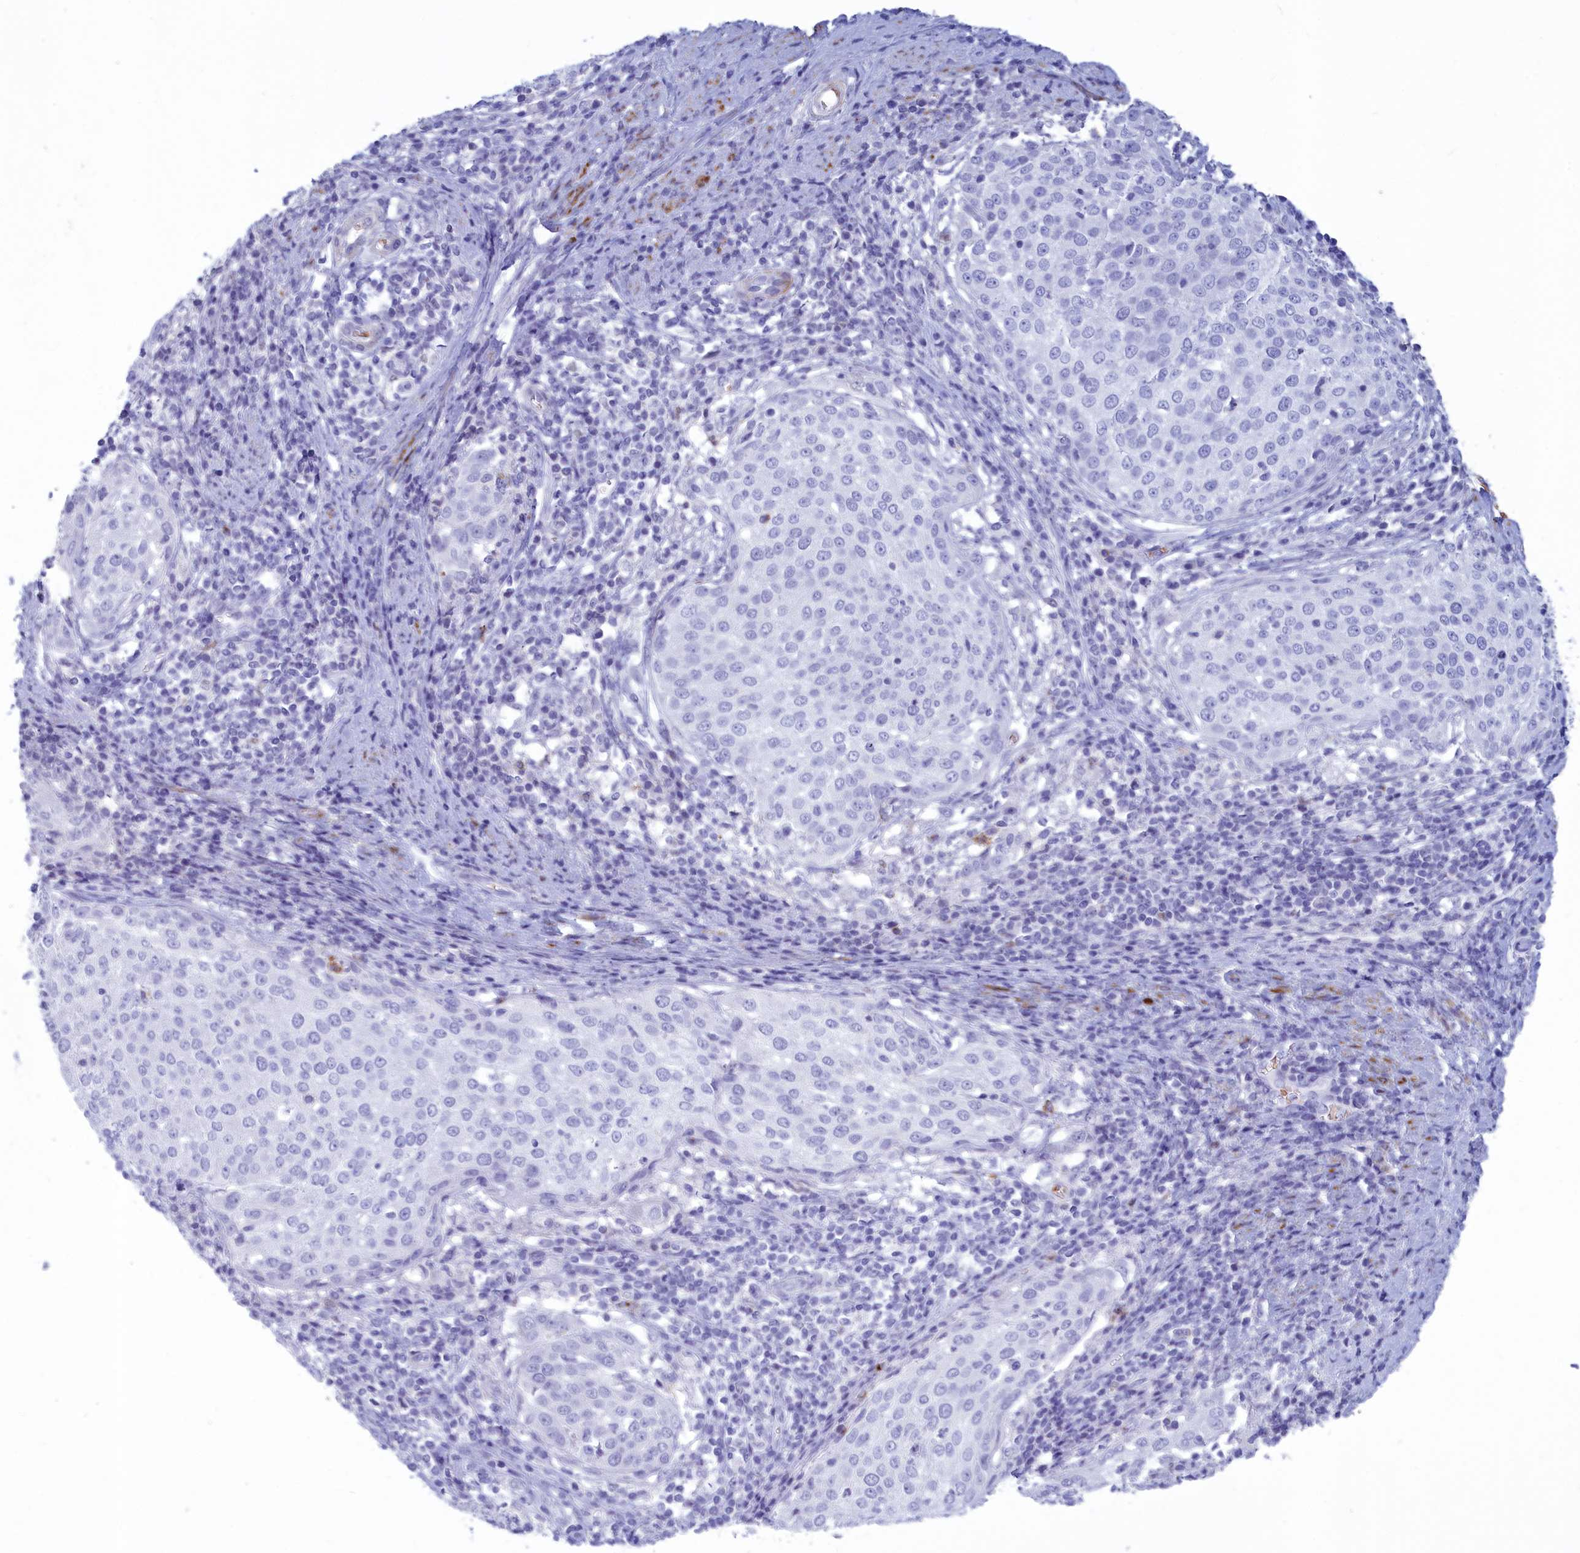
{"staining": {"intensity": "negative", "quantity": "none", "location": "none"}, "tissue": "cervical cancer", "cell_type": "Tumor cells", "image_type": "cancer", "snomed": [{"axis": "morphology", "description": "Squamous cell carcinoma, NOS"}, {"axis": "topography", "description": "Cervix"}], "caption": "A photomicrograph of human cervical squamous cell carcinoma is negative for staining in tumor cells. Nuclei are stained in blue.", "gene": "GAPDHS", "patient": {"sex": "female", "age": 57}}